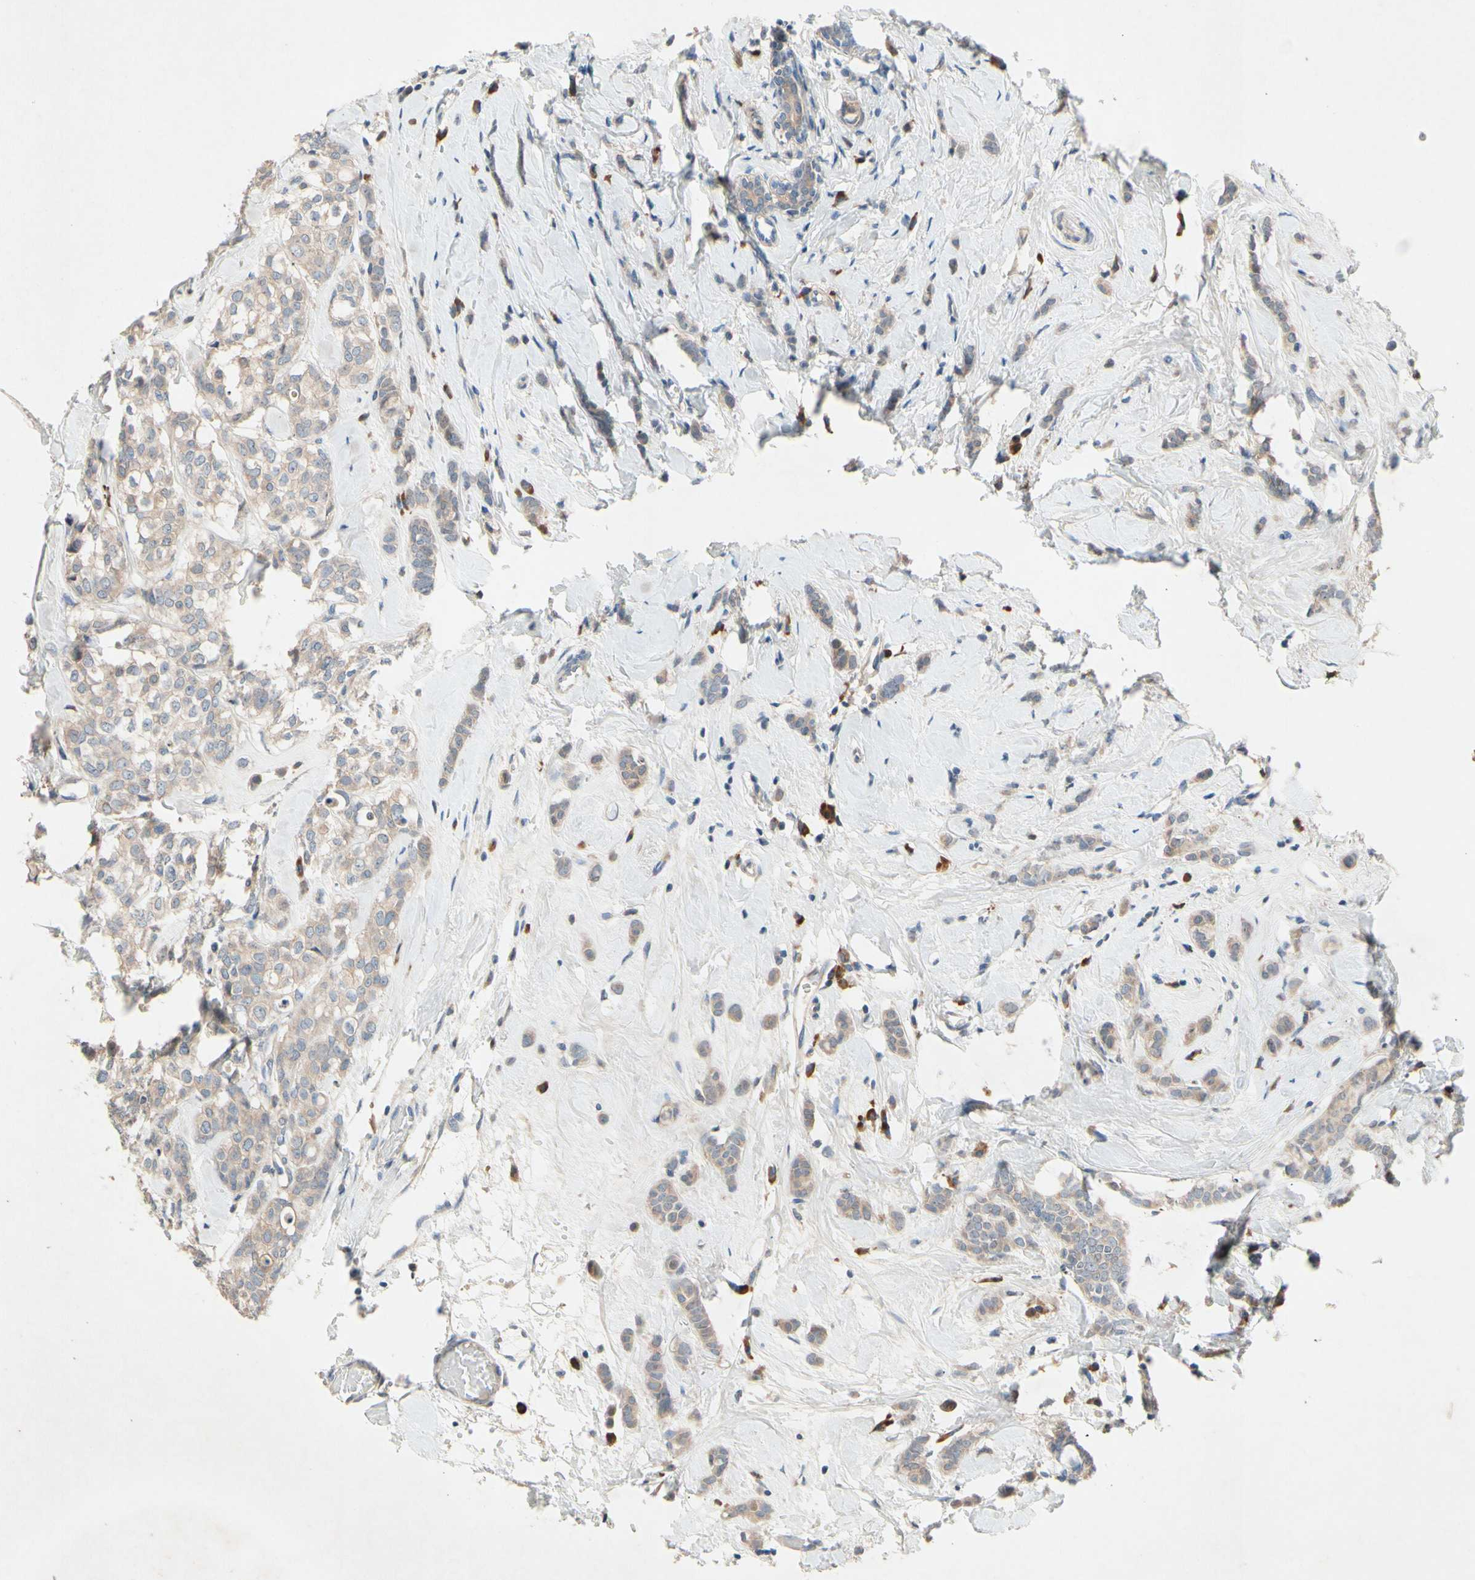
{"staining": {"intensity": "weak", "quantity": ">75%", "location": "cytoplasmic/membranous"}, "tissue": "breast cancer", "cell_type": "Tumor cells", "image_type": "cancer", "snomed": [{"axis": "morphology", "description": "Lobular carcinoma"}, {"axis": "topography", "description": "Breast"}], "caption": "A histopathology image of breast cancer (lobular carcinoma) stained for a protein shows weak cytoplasmic/membranous brown staining in tumor cells.", "gene": "PRDX4", "patient": {"sex": "female", "age": 60}}